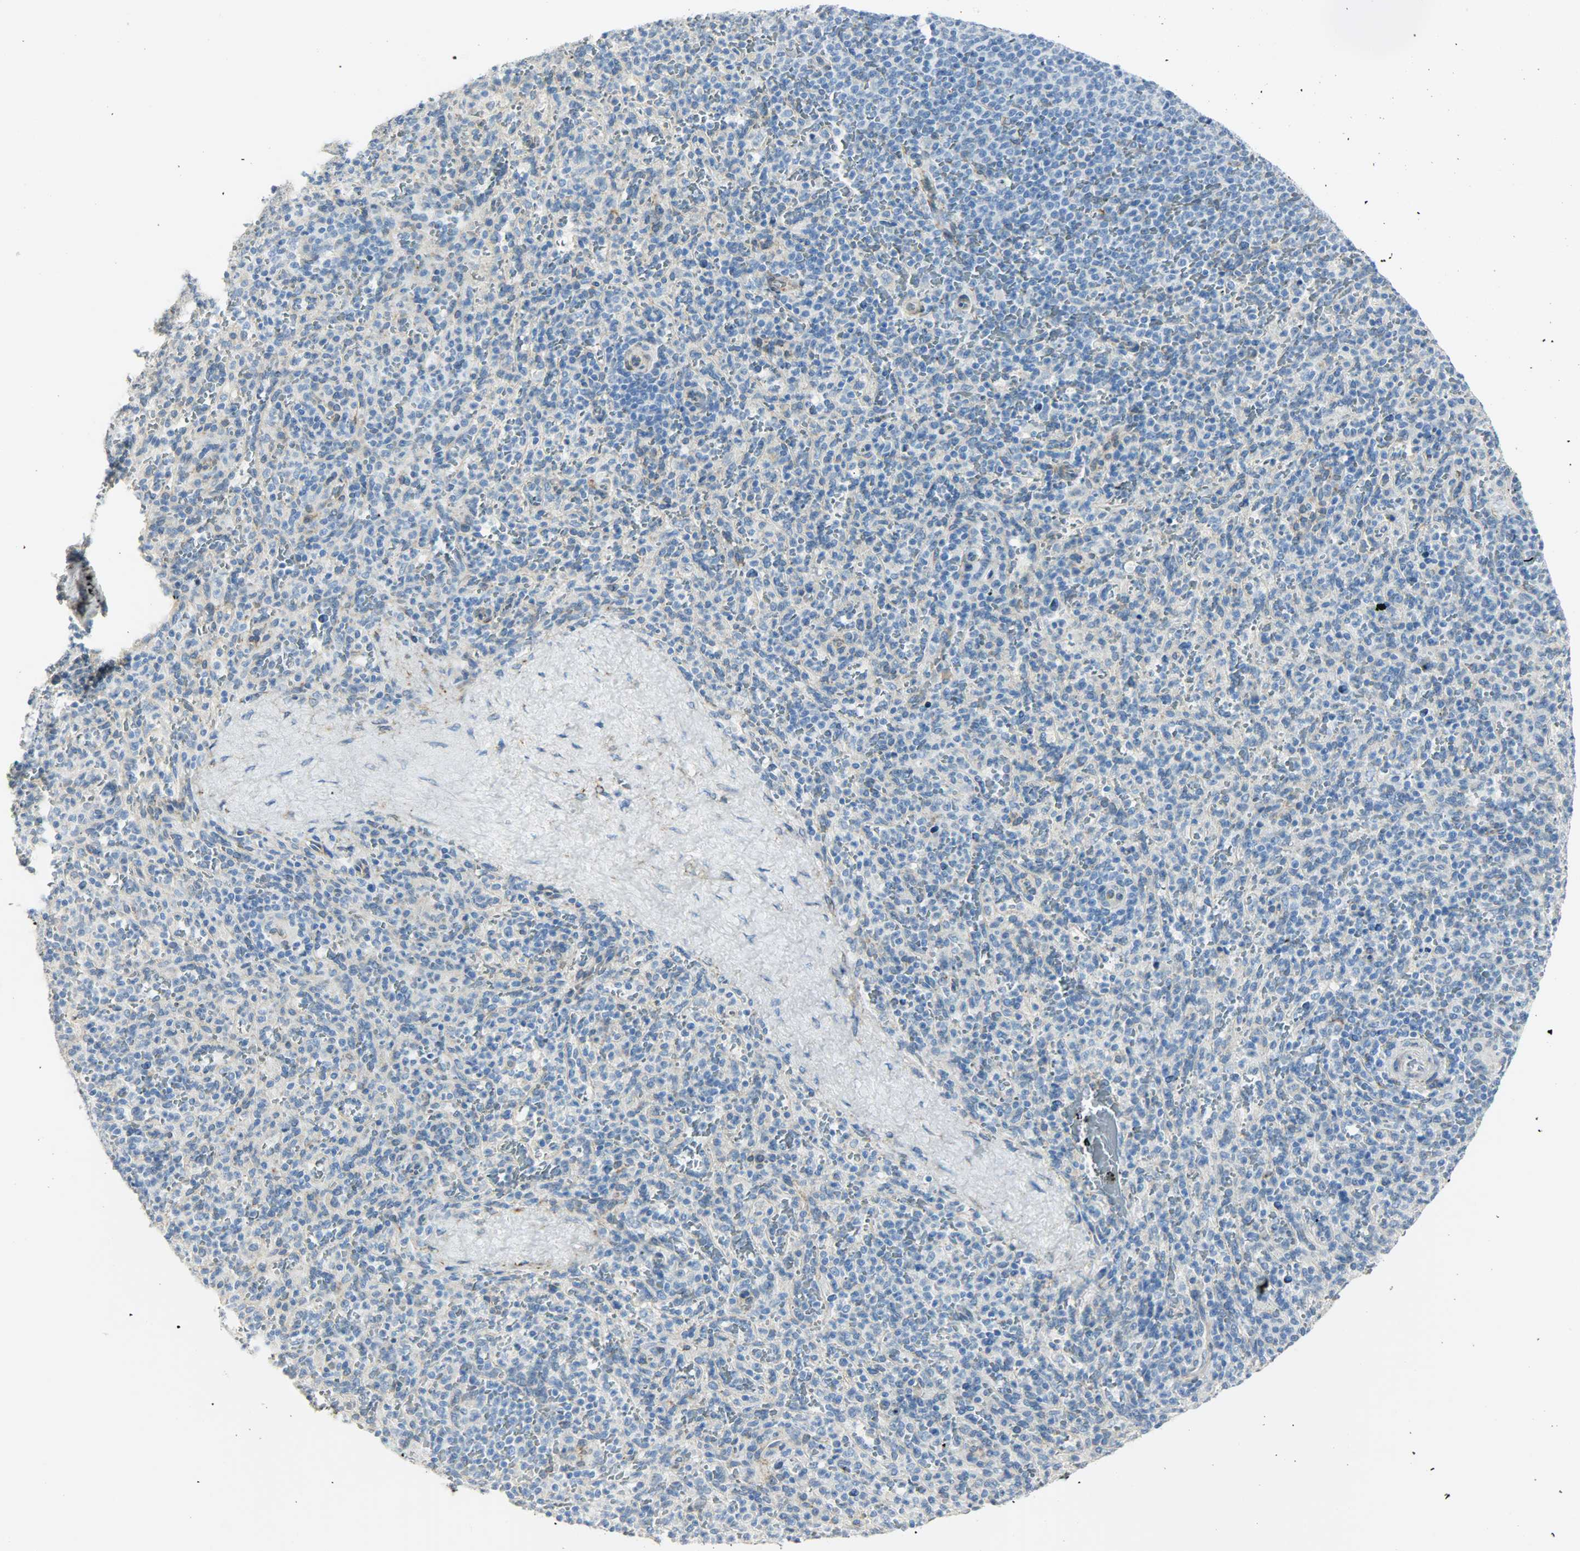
{"staining": {"intensity": "negative", "quantity": "none", "location": "none"}, "tissue": "spleen", "cell_type": "Cells in red pulp", "image_type": "normal", "snomed": [{"axis": "morphology", "description": "Normal tissue, NOS"}, {"axis": "topography", "description": "Spleen"}], "caption": "A micrograph of spleen stained for a protein shows no brown staining in cells in red pulp. The staining is performed using DAB brown chromogen with nuclei counter-stained in using hematoxylin.", "gene": "PKD2", "patient": {"sex": "male", "age": 36}}